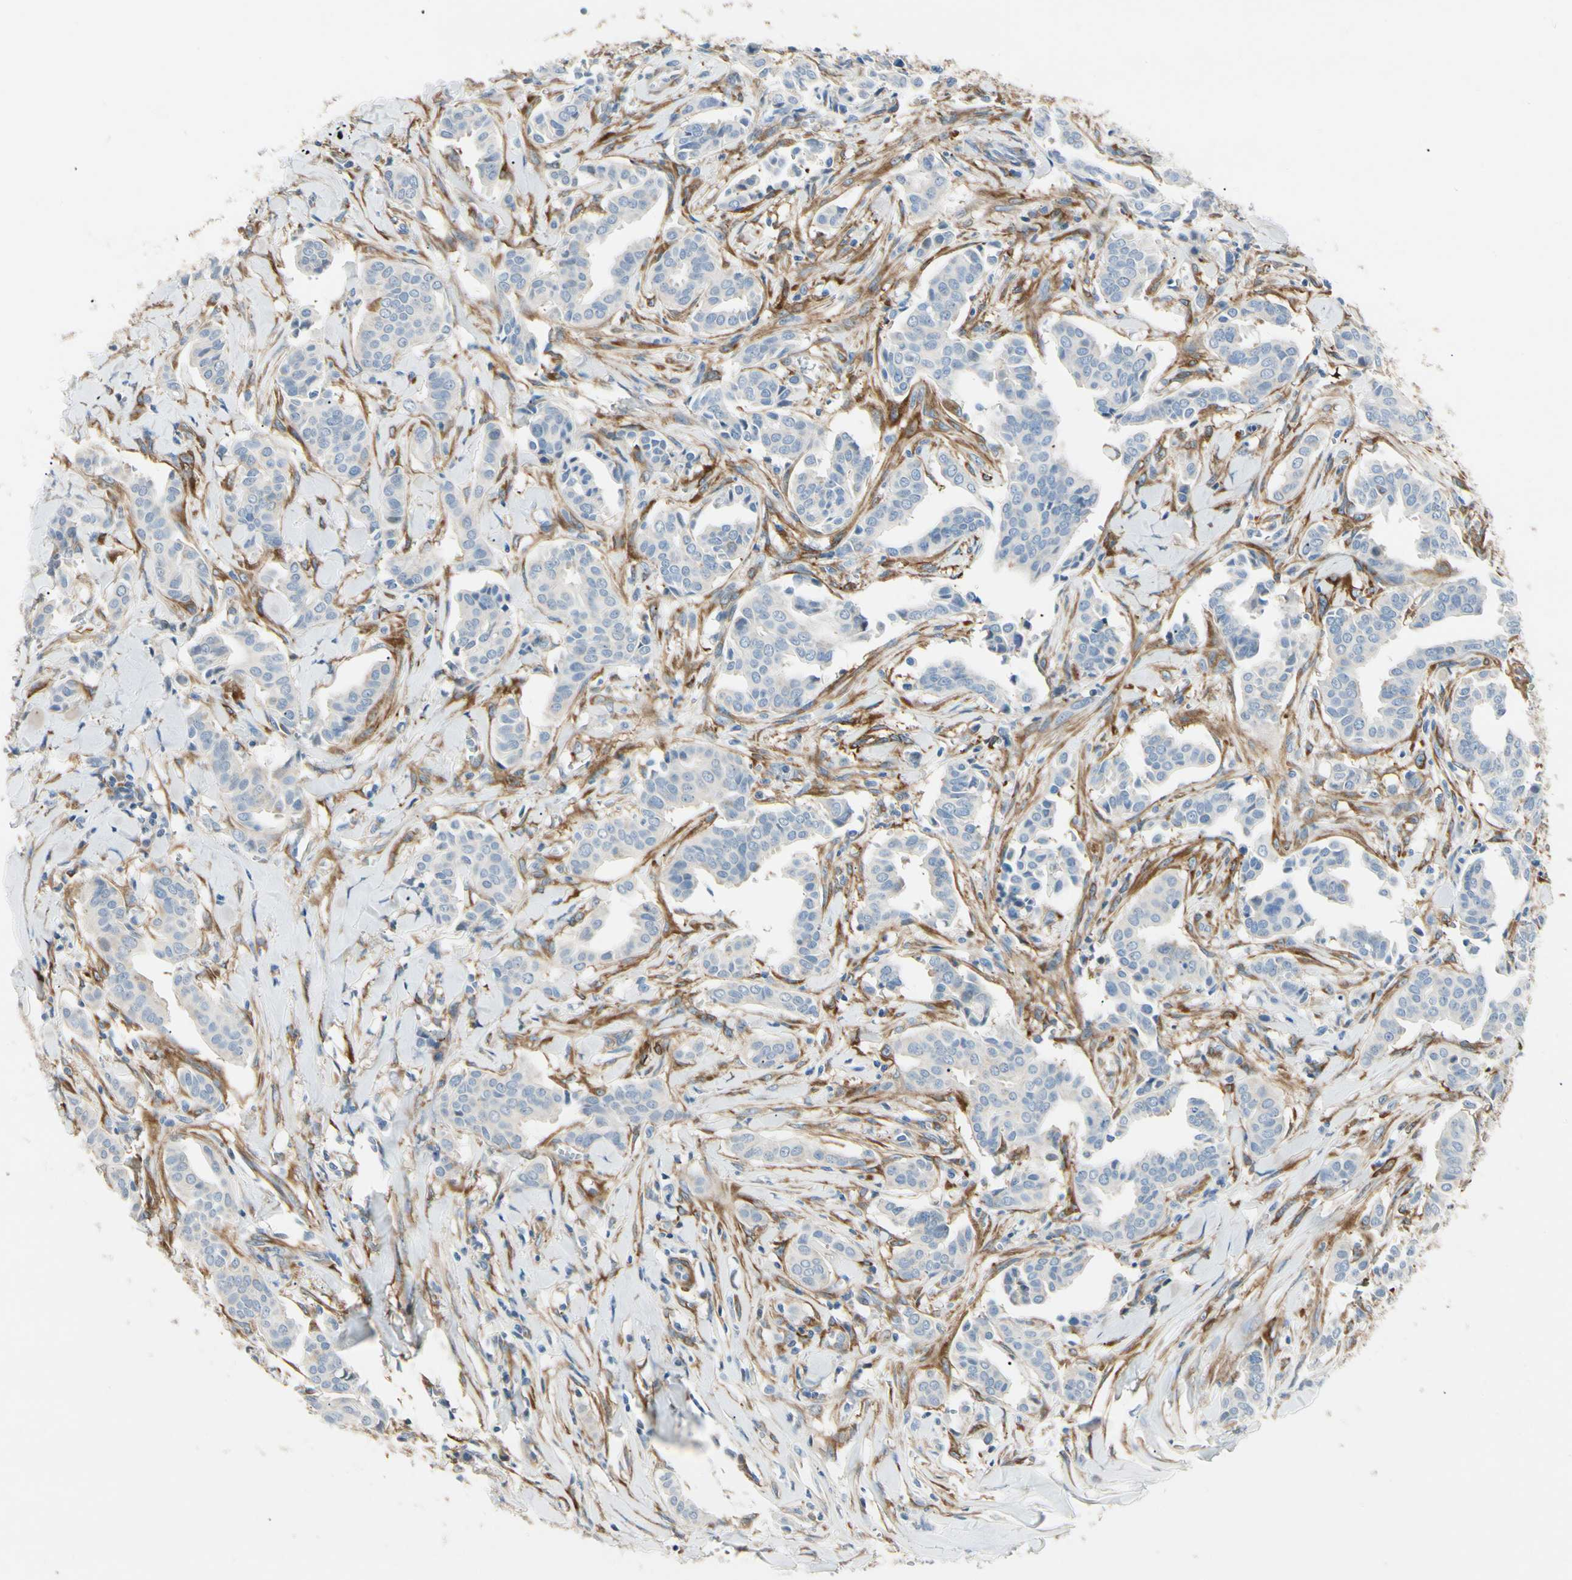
{"staining": {"intensity": "negative", "quantity": "none", "location": "none"}, "tissue": "head and neck cancer", "cell_type": "Tumor cells", "image_type": "cancer", "snomed": [{"axis": "morphology", "description": "Adenocarcinoma, NOS"}, {"axis": "topography", "description": "Salivary gland"}, {"axis": "topography", "description": "Head-Neck"}], "caption": "A high-resolution photomicrograph shows immunohistochemistry (IHC) staining of head and neck cancer, which demonstrates no significant staining in tumor cells.", "gene": "AMPH", "patient": {"sex": "female", "age": 59}}